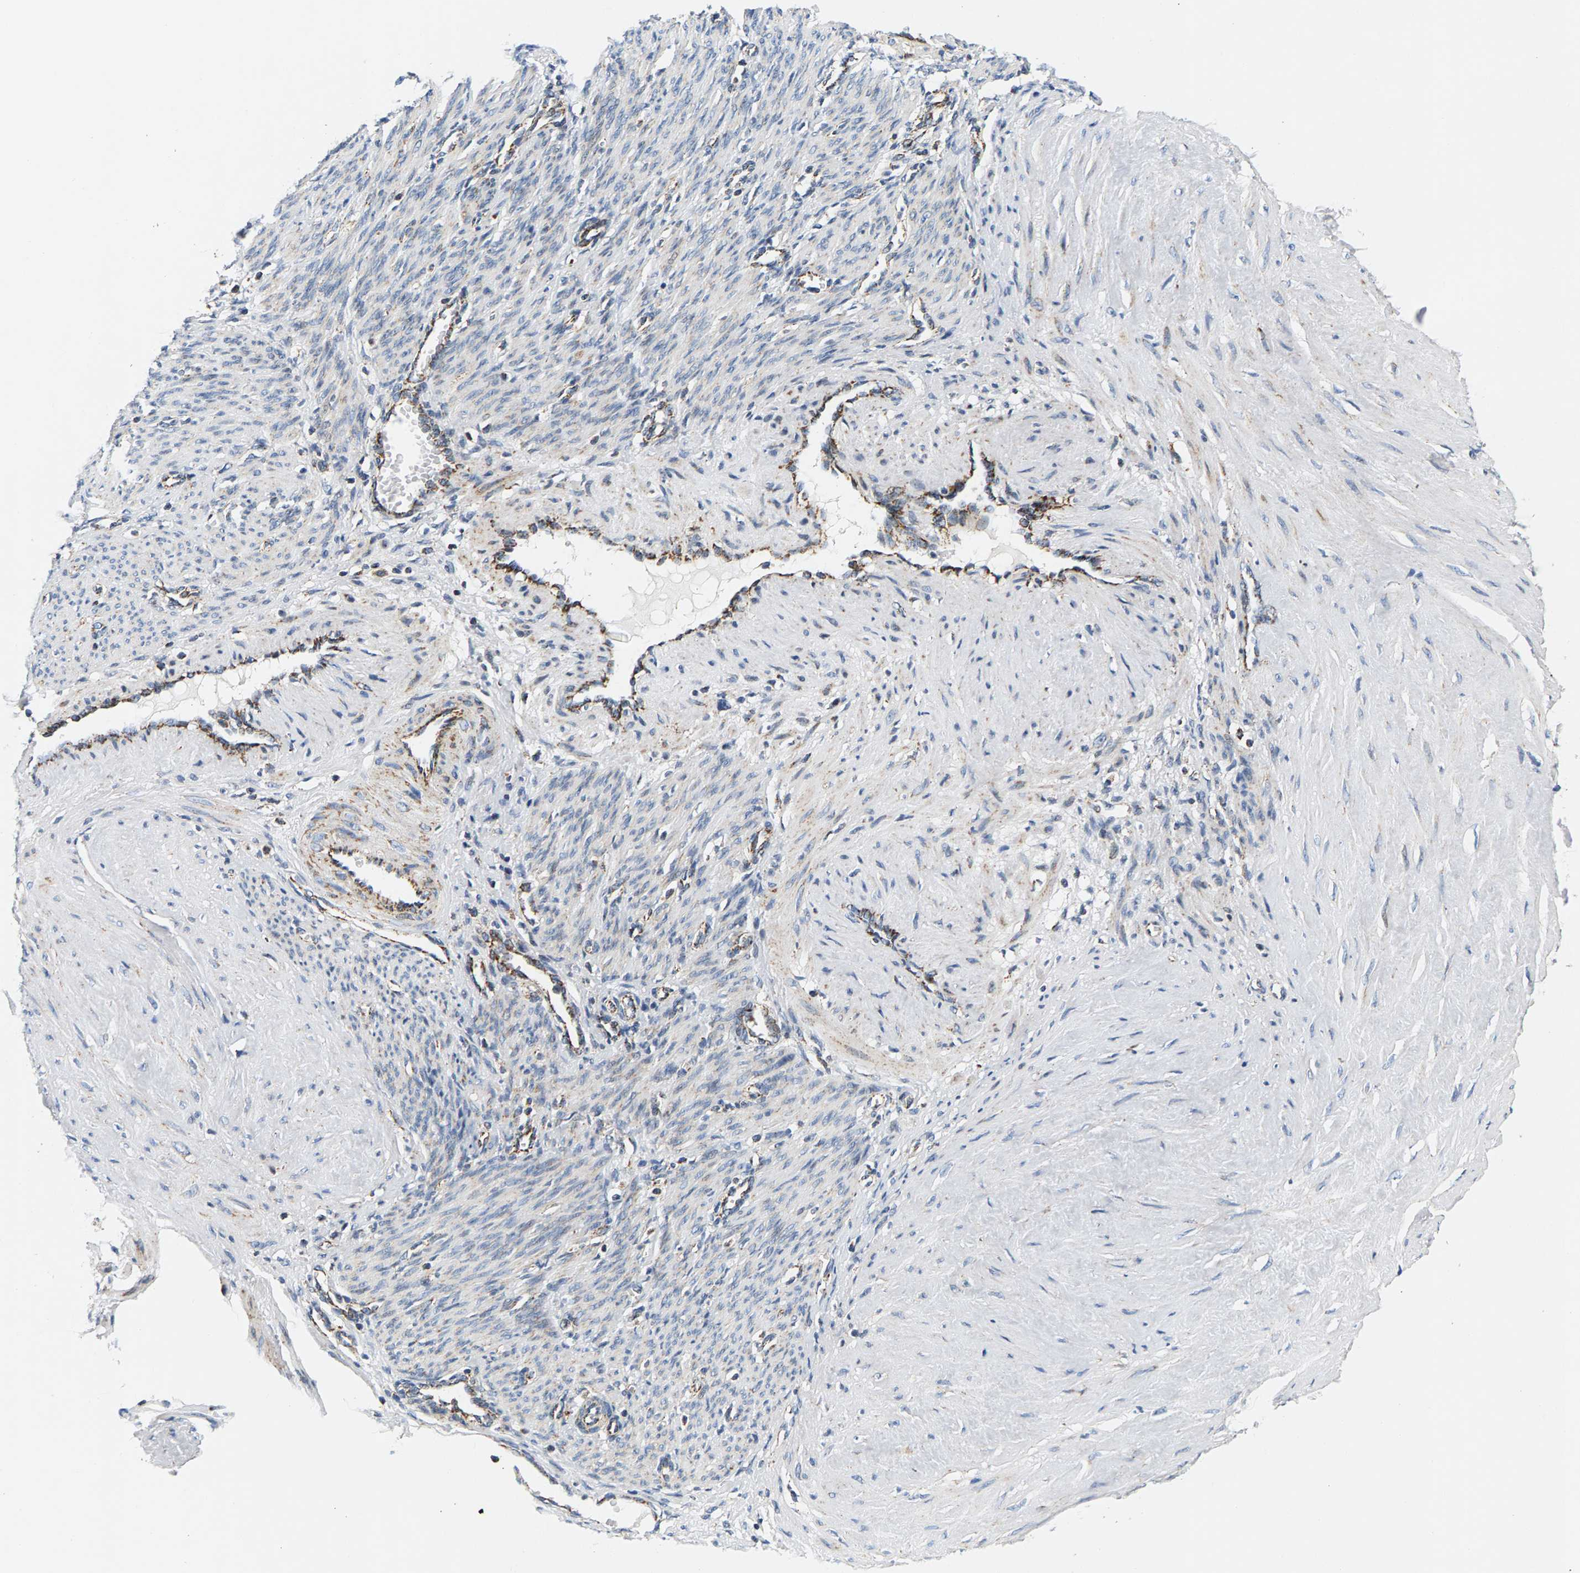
{"staining": {"intensity": "weak", "quantity": "<25%", "location": "cytoplasmic/membranous"}, "tissue": "smooth muscle", "cell_type": "Smooth muscle cells", "image_type": "normal", "snomed": [{"axis": "morphology", "description": "Normal tissue, NOS"}, {"axis": "topography", "description": "Endometrium"}], "caption": "An immunohistochemistry image of unremarkable smooth muscle is shown. There is no staining in smooth muscle cells of smooth muscle. Nuclei are stained in blue.", "gene": "PDE1A", "patient": {"sex": "female", "age": 33}}